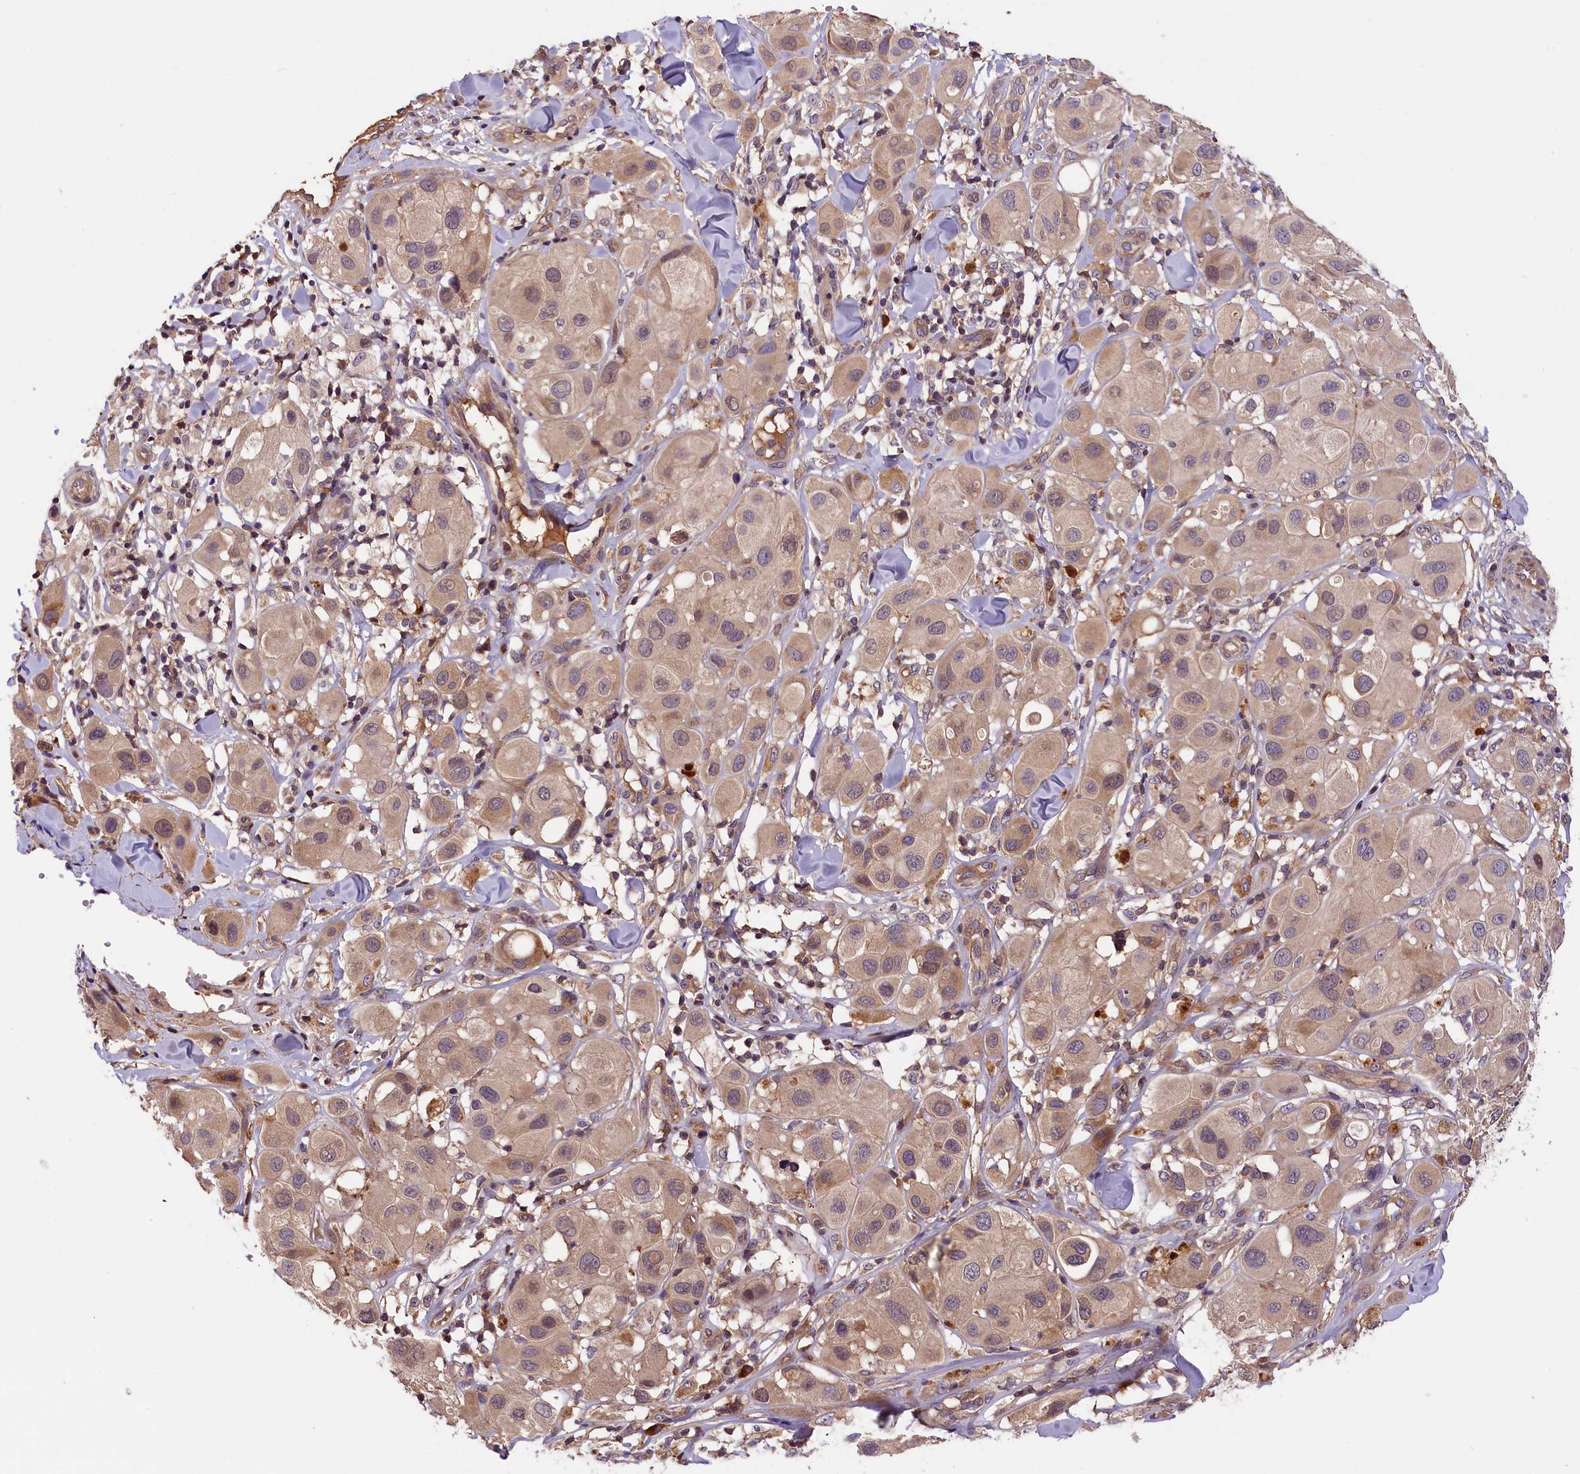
{"staining": {"intensity": "weak", "quantity": ">75%", "location": "cytoplasmic/membranous"}, "tissue": "melanoma", "cell_type": "Tumor cells", "image_type": "cancer", "snomed": [{"axis": "morphology", "description": "Malignant melanoma, Metastatic site"}, {"axis": "topography", "description": "Skin"}], "caption": "There is low levels of weak cytoplasmic/membranous positivity in tumor cells of melanoma, as demonstrated by immunohistochemical staining (brown color).", "gene": "SETD6", "patient": {"sex": "male", "age": 41}}